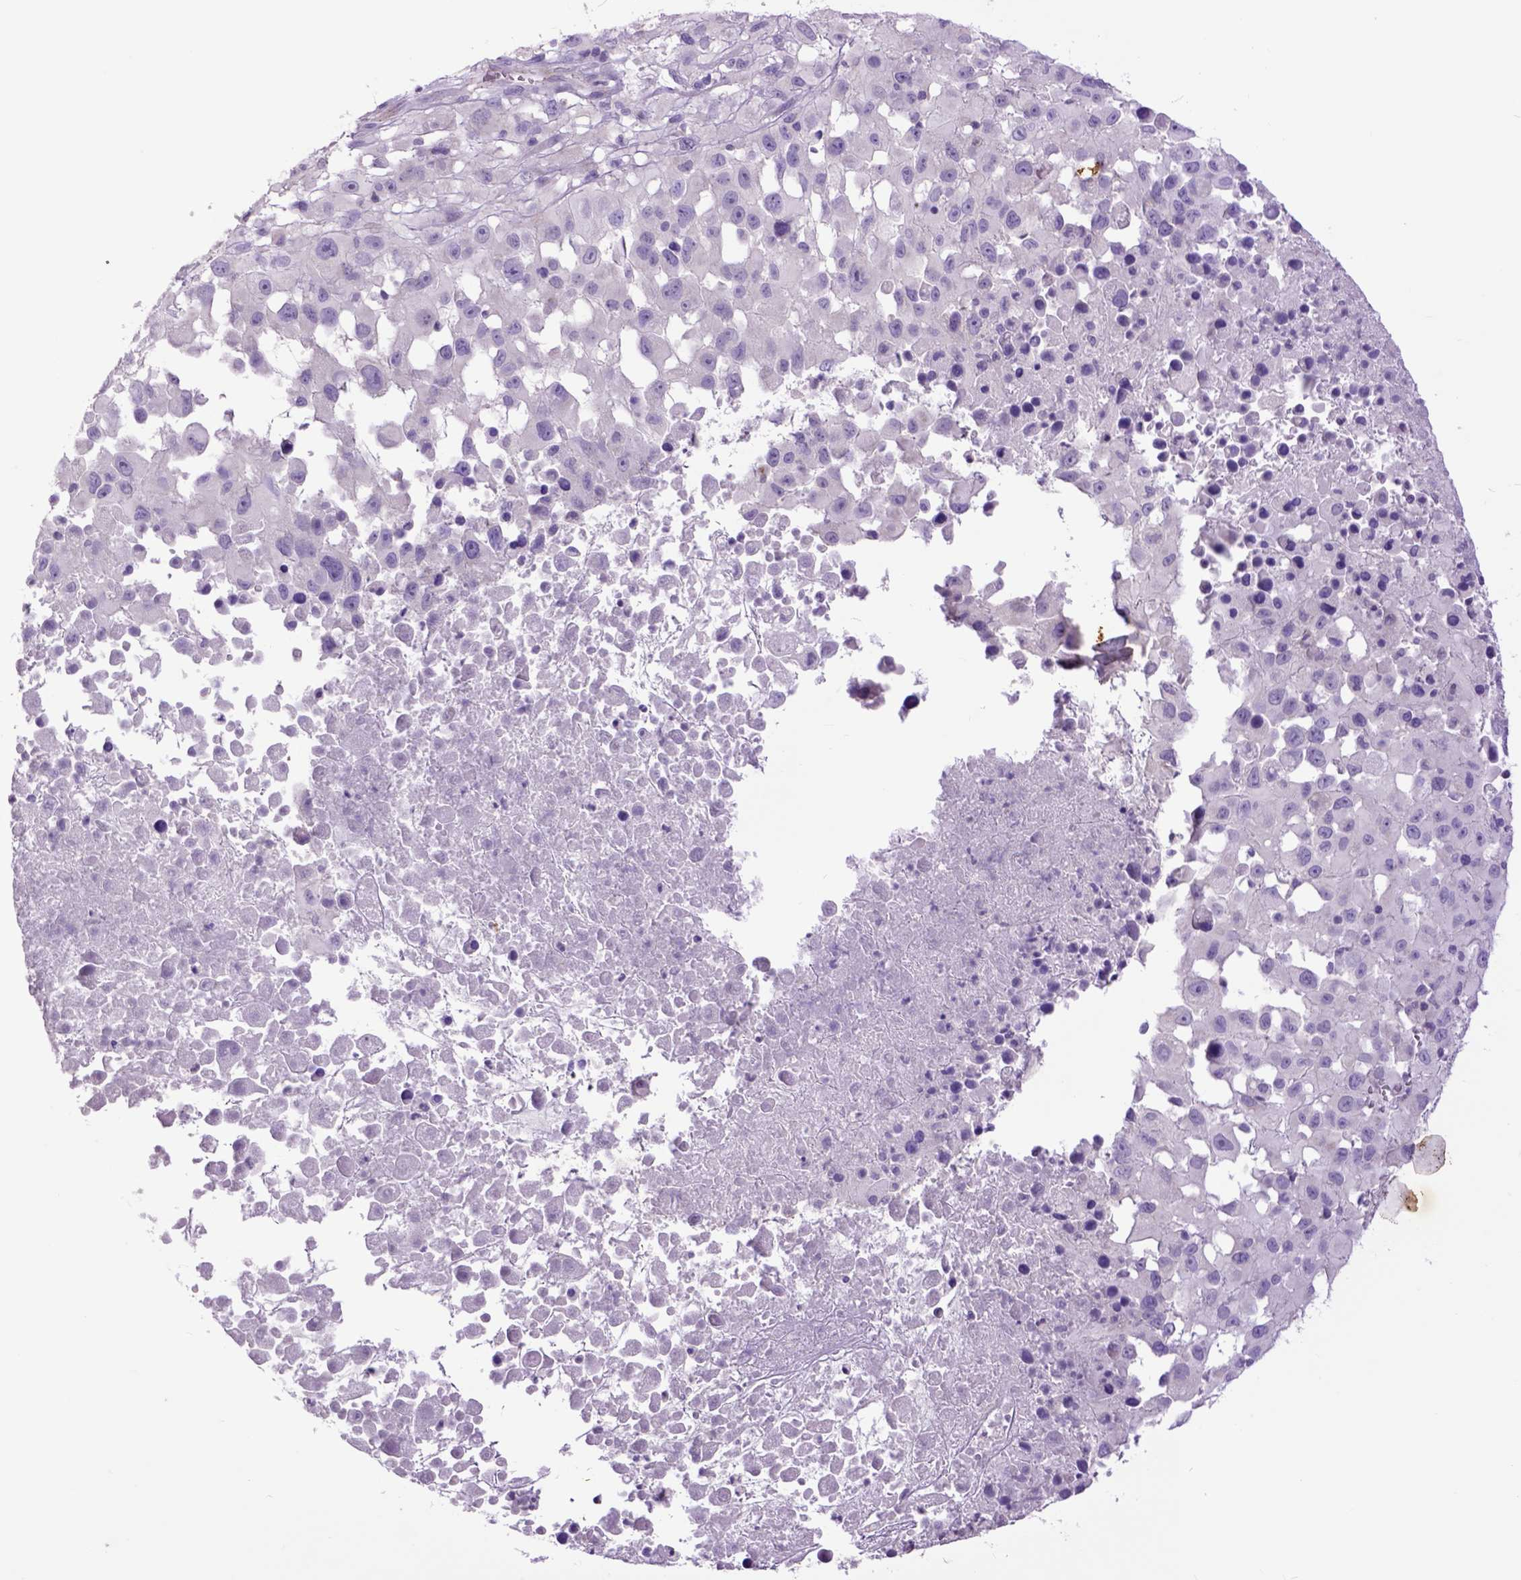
{"staining": {"intensity": "negative", "quantity": "none", "location": "none"}, "tissue": "melanoma", "cell_type": "Tumor cells", "image_type": "cancer", "snomed": [{"axis": "morphology", "description": "Malignant melanoma, Metastatic site"}, {"axis": "topography", "description": "Soft tissue"}], "caption": "The image demonstrates no significant positivity in tumor cells of melanoma.", "gene": "RAB25", "patient": {"sex": "male", "age": 50}}